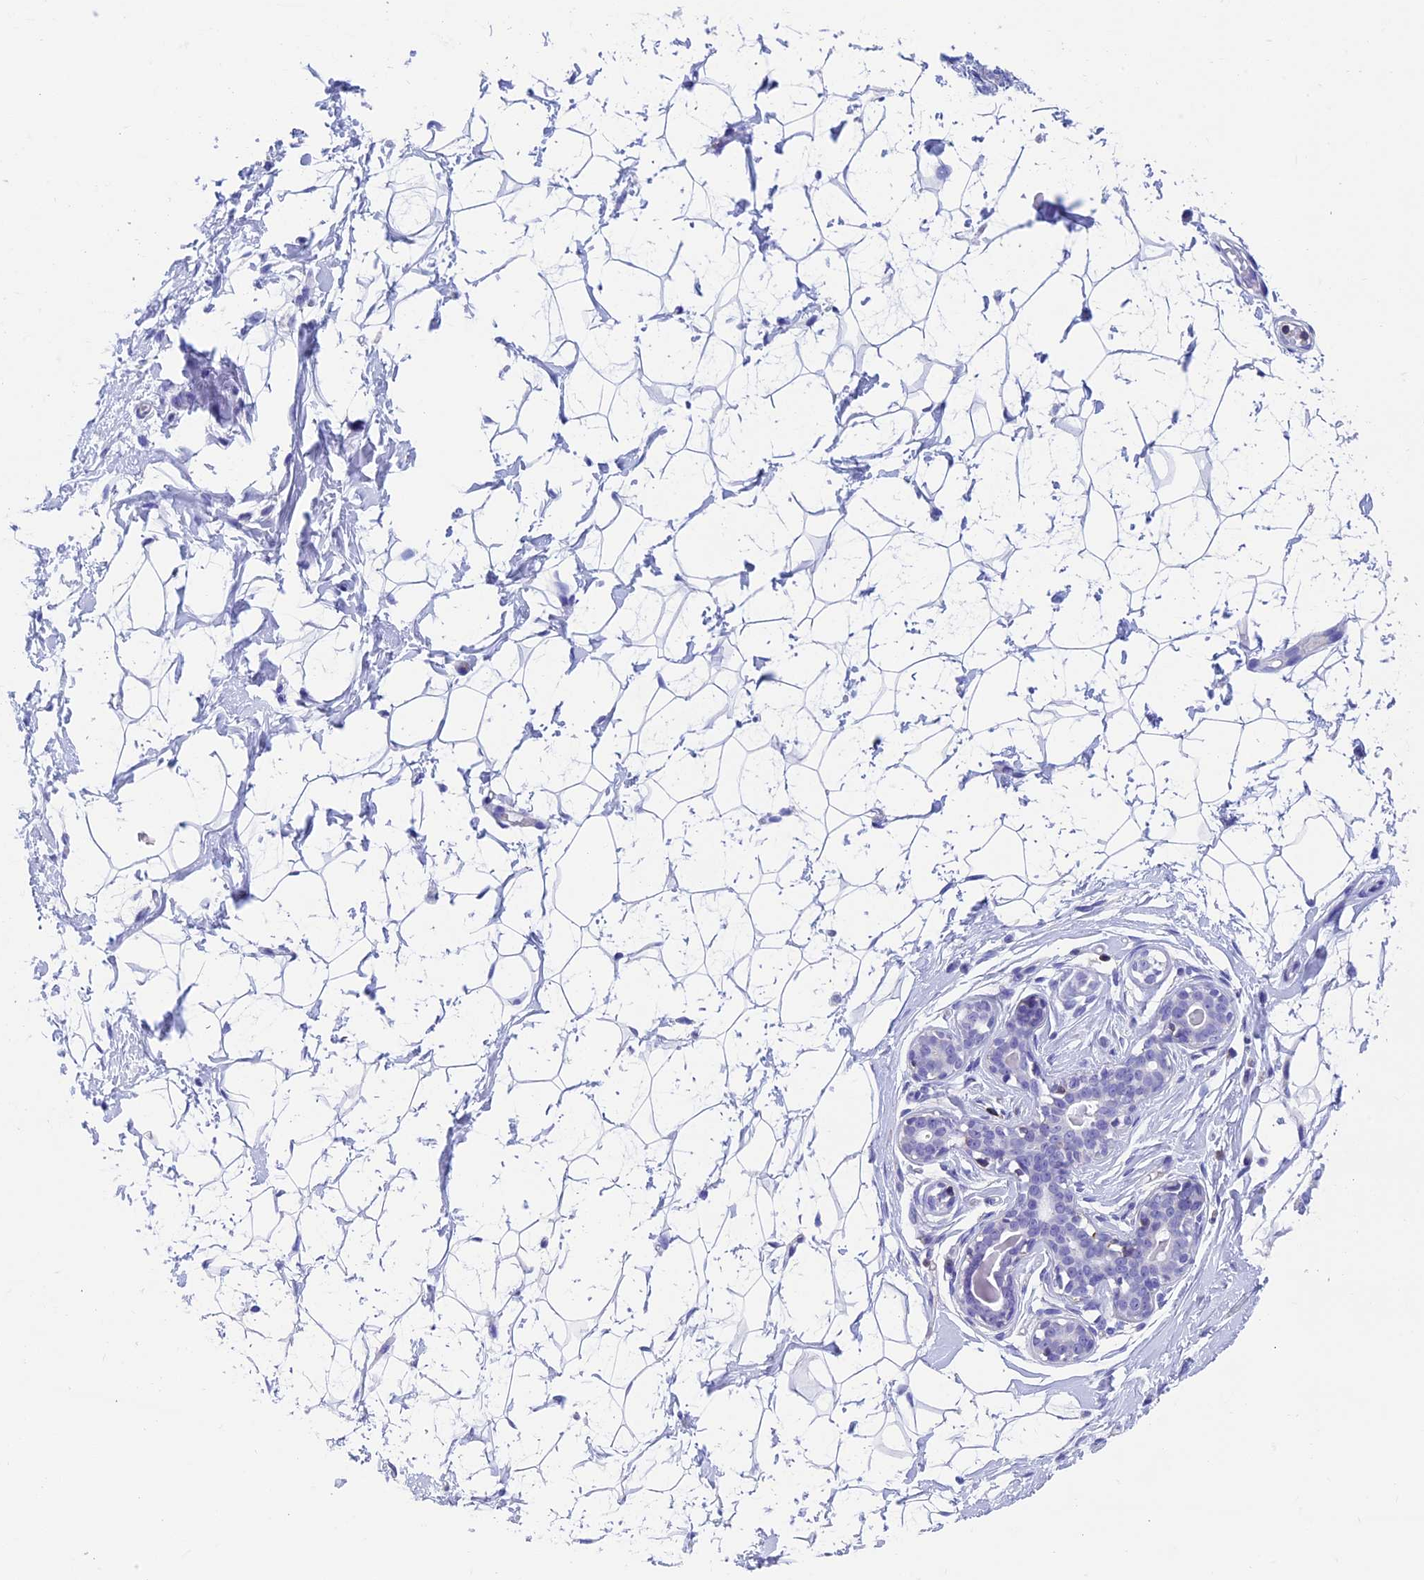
{"staining": {"intensity": "negative", "quantity": "none", "location": "none"}, "tissue": "breast", "cell_type": "Adipocytes", "image_type": "normal", "snomed": [{"axis": "morphology", "description": "Normal tissue, NOS"}, {"axis": "morphology", "description": "Adenoma, NOS"}, {"axis": "topography", "description": "Breast"}], "caption": "A photomicrograph of human breast is negative for staining in adipocytes. The staining was performed using DAB to visualize the protein expression in brown, while the nuclei were stained in blue with hematoxylin (Magnification: 20x).", "gene": "SEPTIN1", "patient": {"sex": "female", "age": 23}}